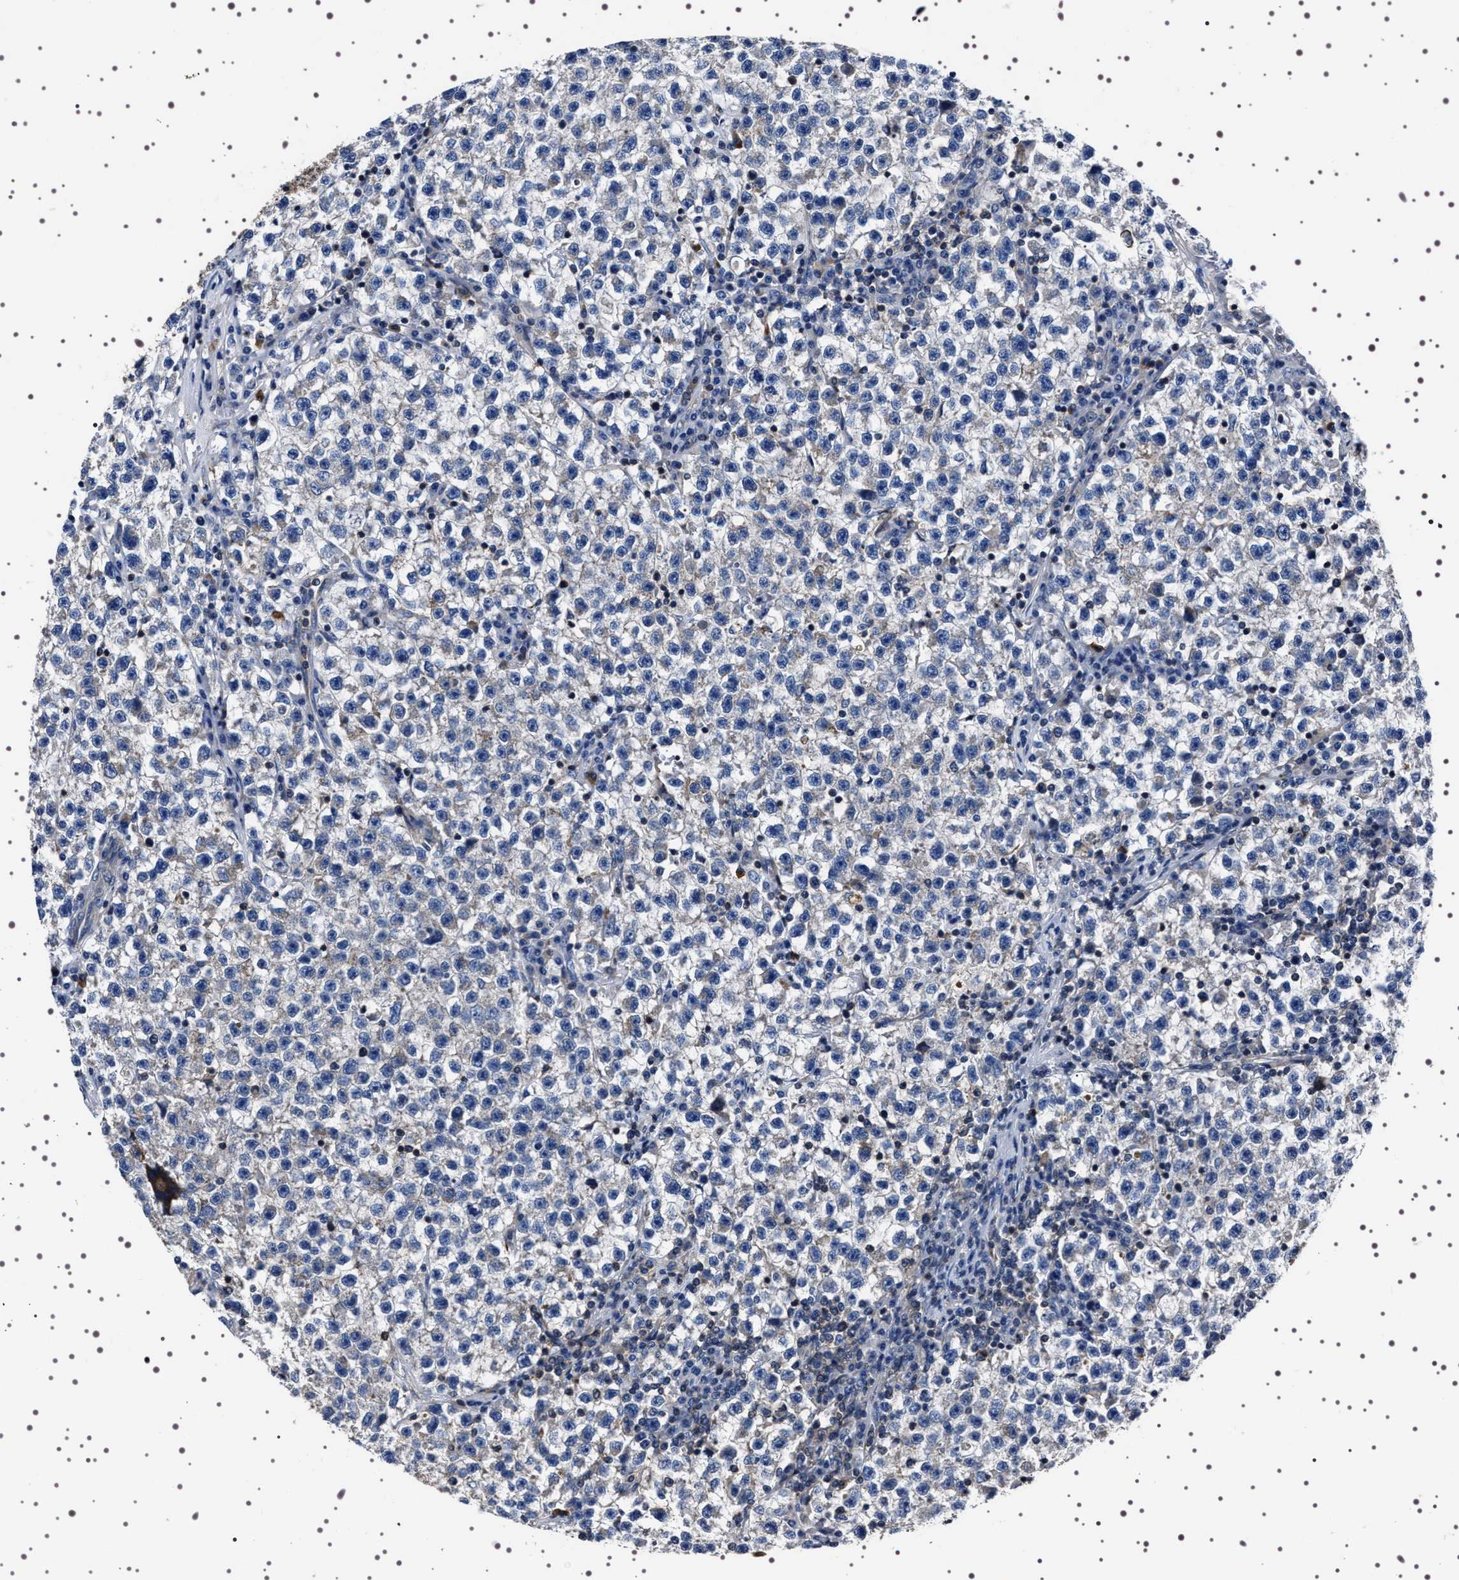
{"staining": {"intensity": "negative", "quantity": "none", "location": "none"}, "tissue": "testis cancer", "cell_type": "Tumor cells", "image_type": "cancer", "snomed": [{"axis": "morphology", "description": "Seminoma, NOS"}, {"axis": "topography", "description": "Testis"}], "caption": "High magnification brightfield microscopy of testis seminoma stained with DAB (brown) and counterstained with hematoxylin (blue): tumor cells show no significant staining.", "gene": "WDR1", "patient": {"sex": "male", "age": 22}}